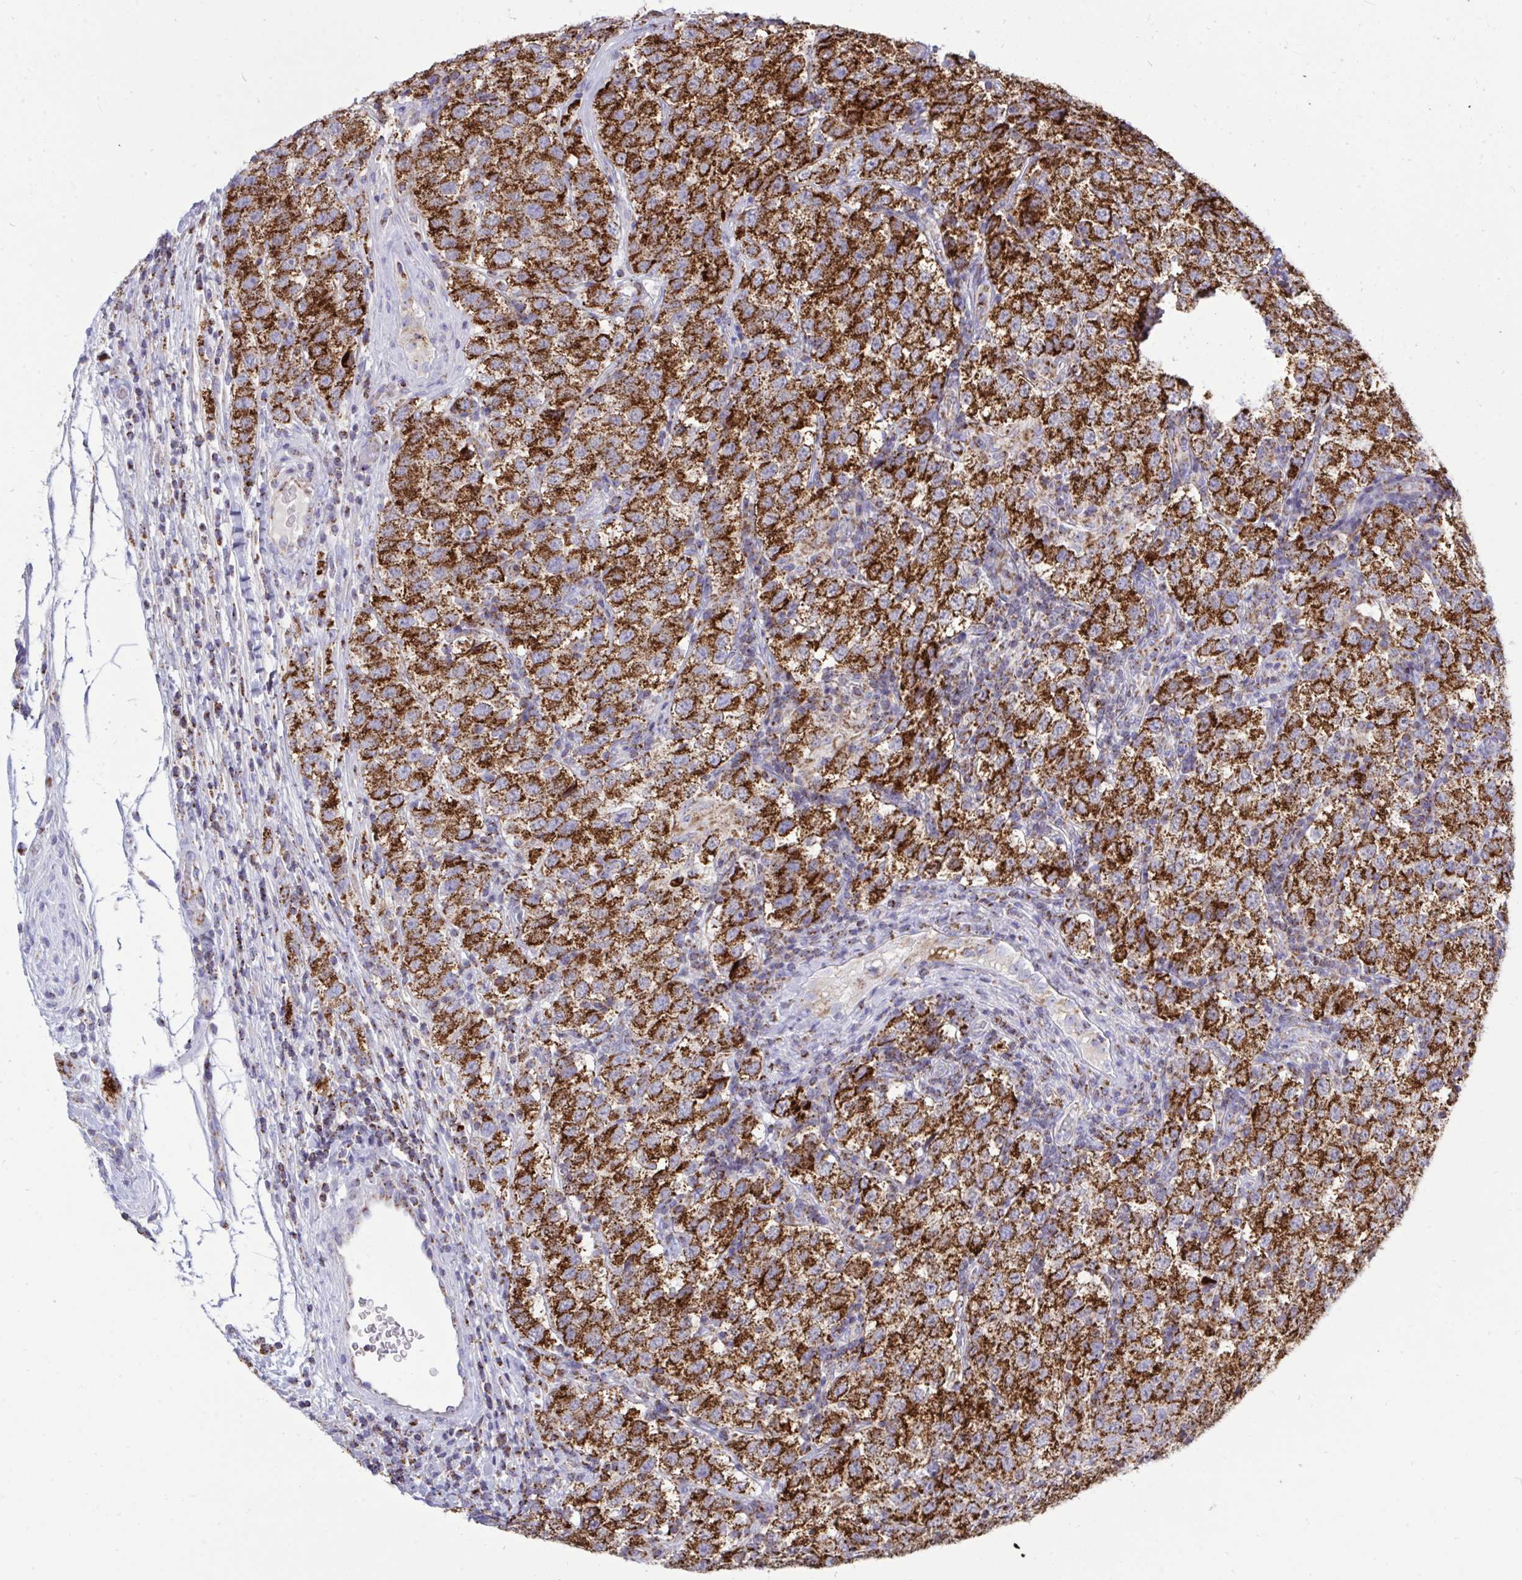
{"staining": {"intensity": "strong", "quantity": ">75%", "location": "cytoplasmic/membranous"}, "tissue": "testis cancer", "cell_type": "Tumor cells", "image_type": "cancer", "snomed": [{"axis": "morphology", "description": "Seminoma, NOS"}, {"axis": "topography", "description": "Testis"}], "caption": "Brown immunohistochemical staining in human testis seminoma displays strong cytoplasmic/membranous staining in approximately >75% of tumor cells. Nuclei are stained in blue.", "gene": "HSPE1", "patient": {"sex": "male", "age": 34}}